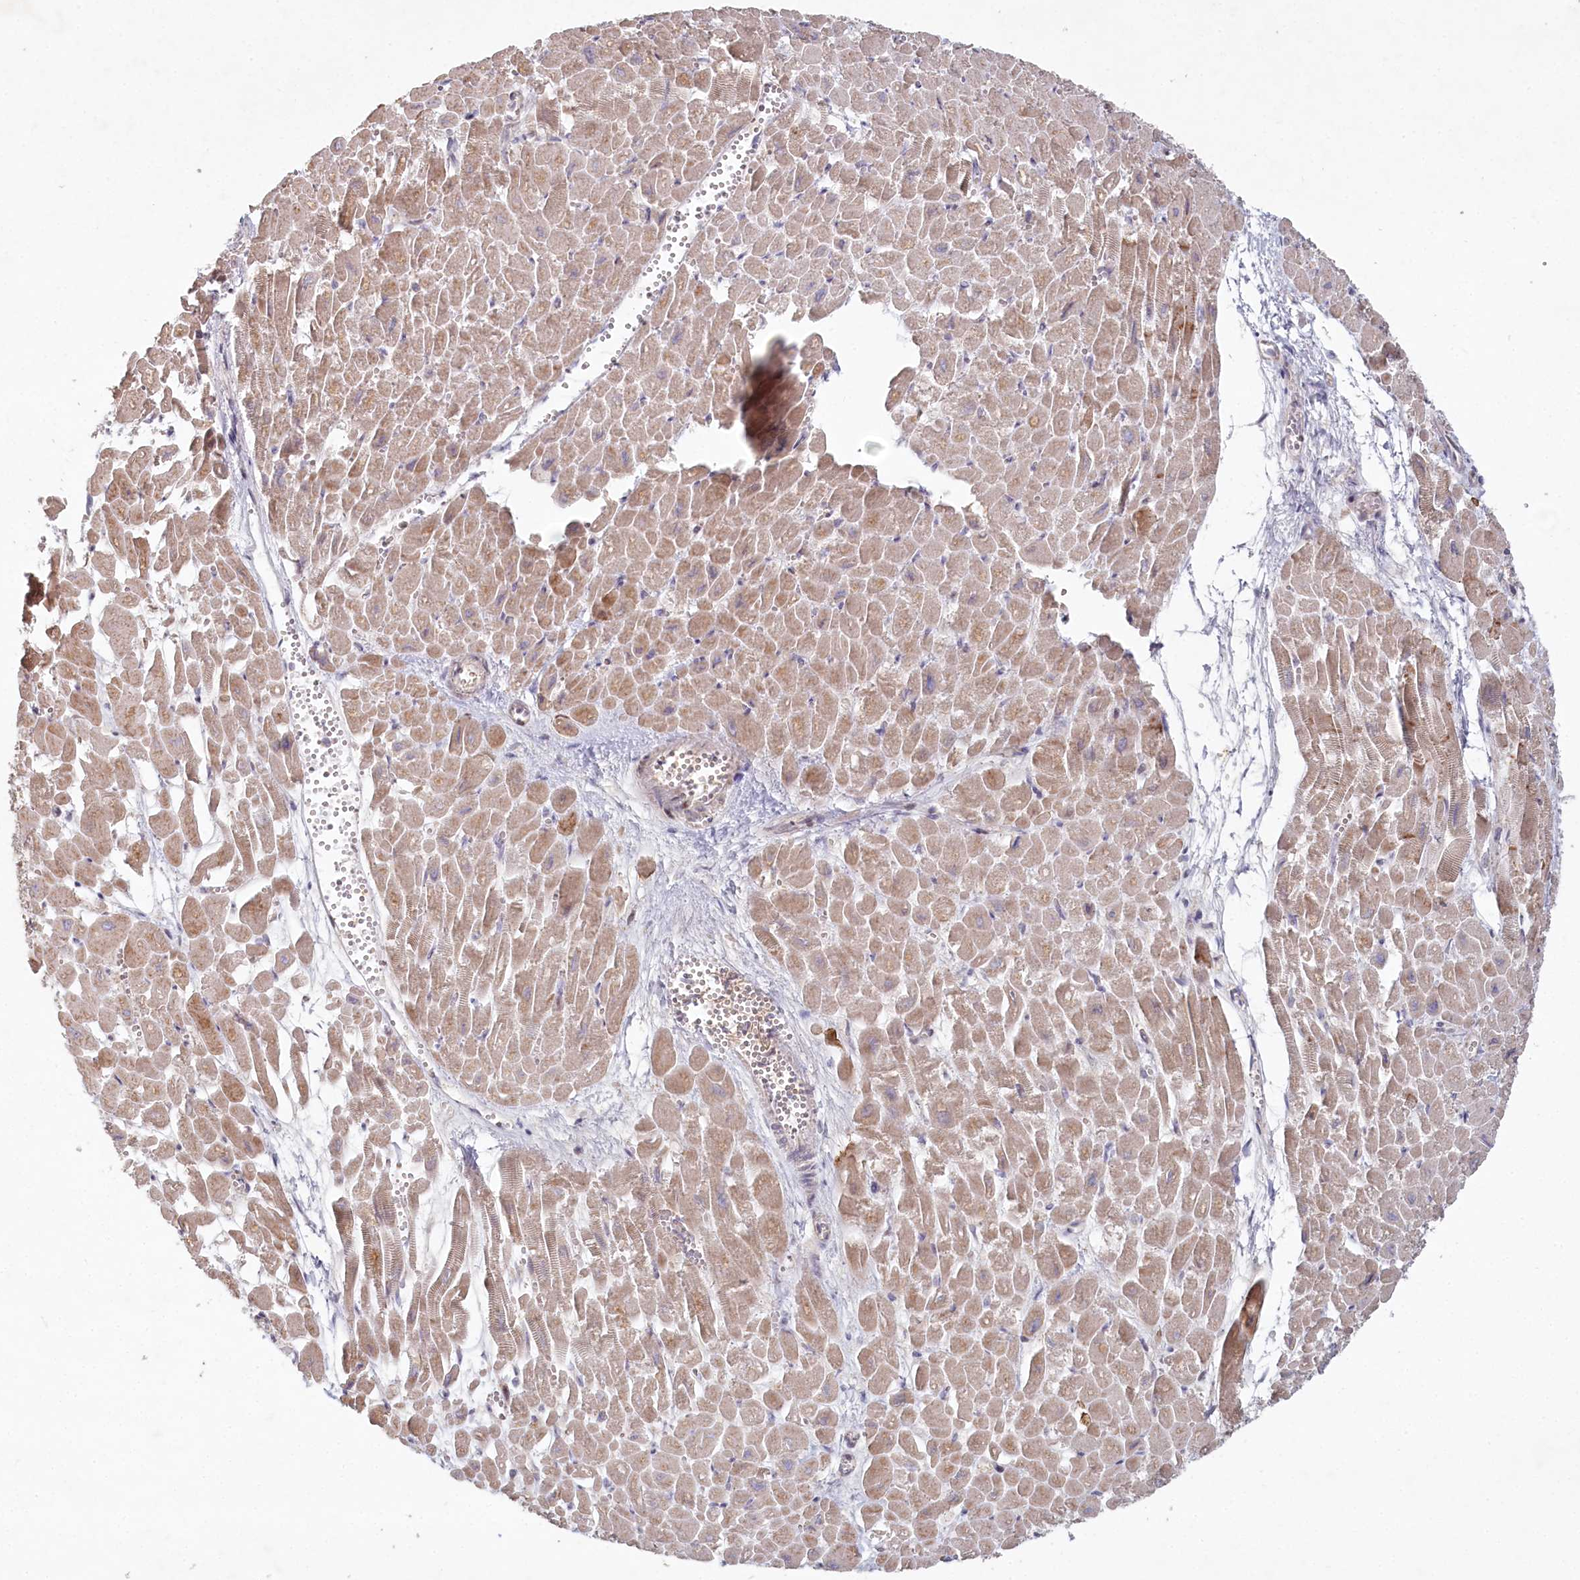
{"staining": {"intensity": "moderate", "quantity": ">75%", "location": "cytoplasmic/membranous"}, "tissue": "heart muscle", "cell_type": "Cardiomyocytes", "image_type": "normal", "snomed": [{"axis": "morphology", "description": "Normal tissue, NOS"}, {"axis": "topography", "description": "Heart"}], "caption": "Protein expression analysis of unremarkable heart muscle reveals moderate cytoplasmic/membranous expression in about >75% of cardiomyocytes. The protein is stained brown, and the nuclei are stained in blue (DAB (3,3'-diaminobenzidine) IHC with brightfield microscopy, high magnification).", "gene": "HAL", "patient": {"sex": "male", "age": 54}}